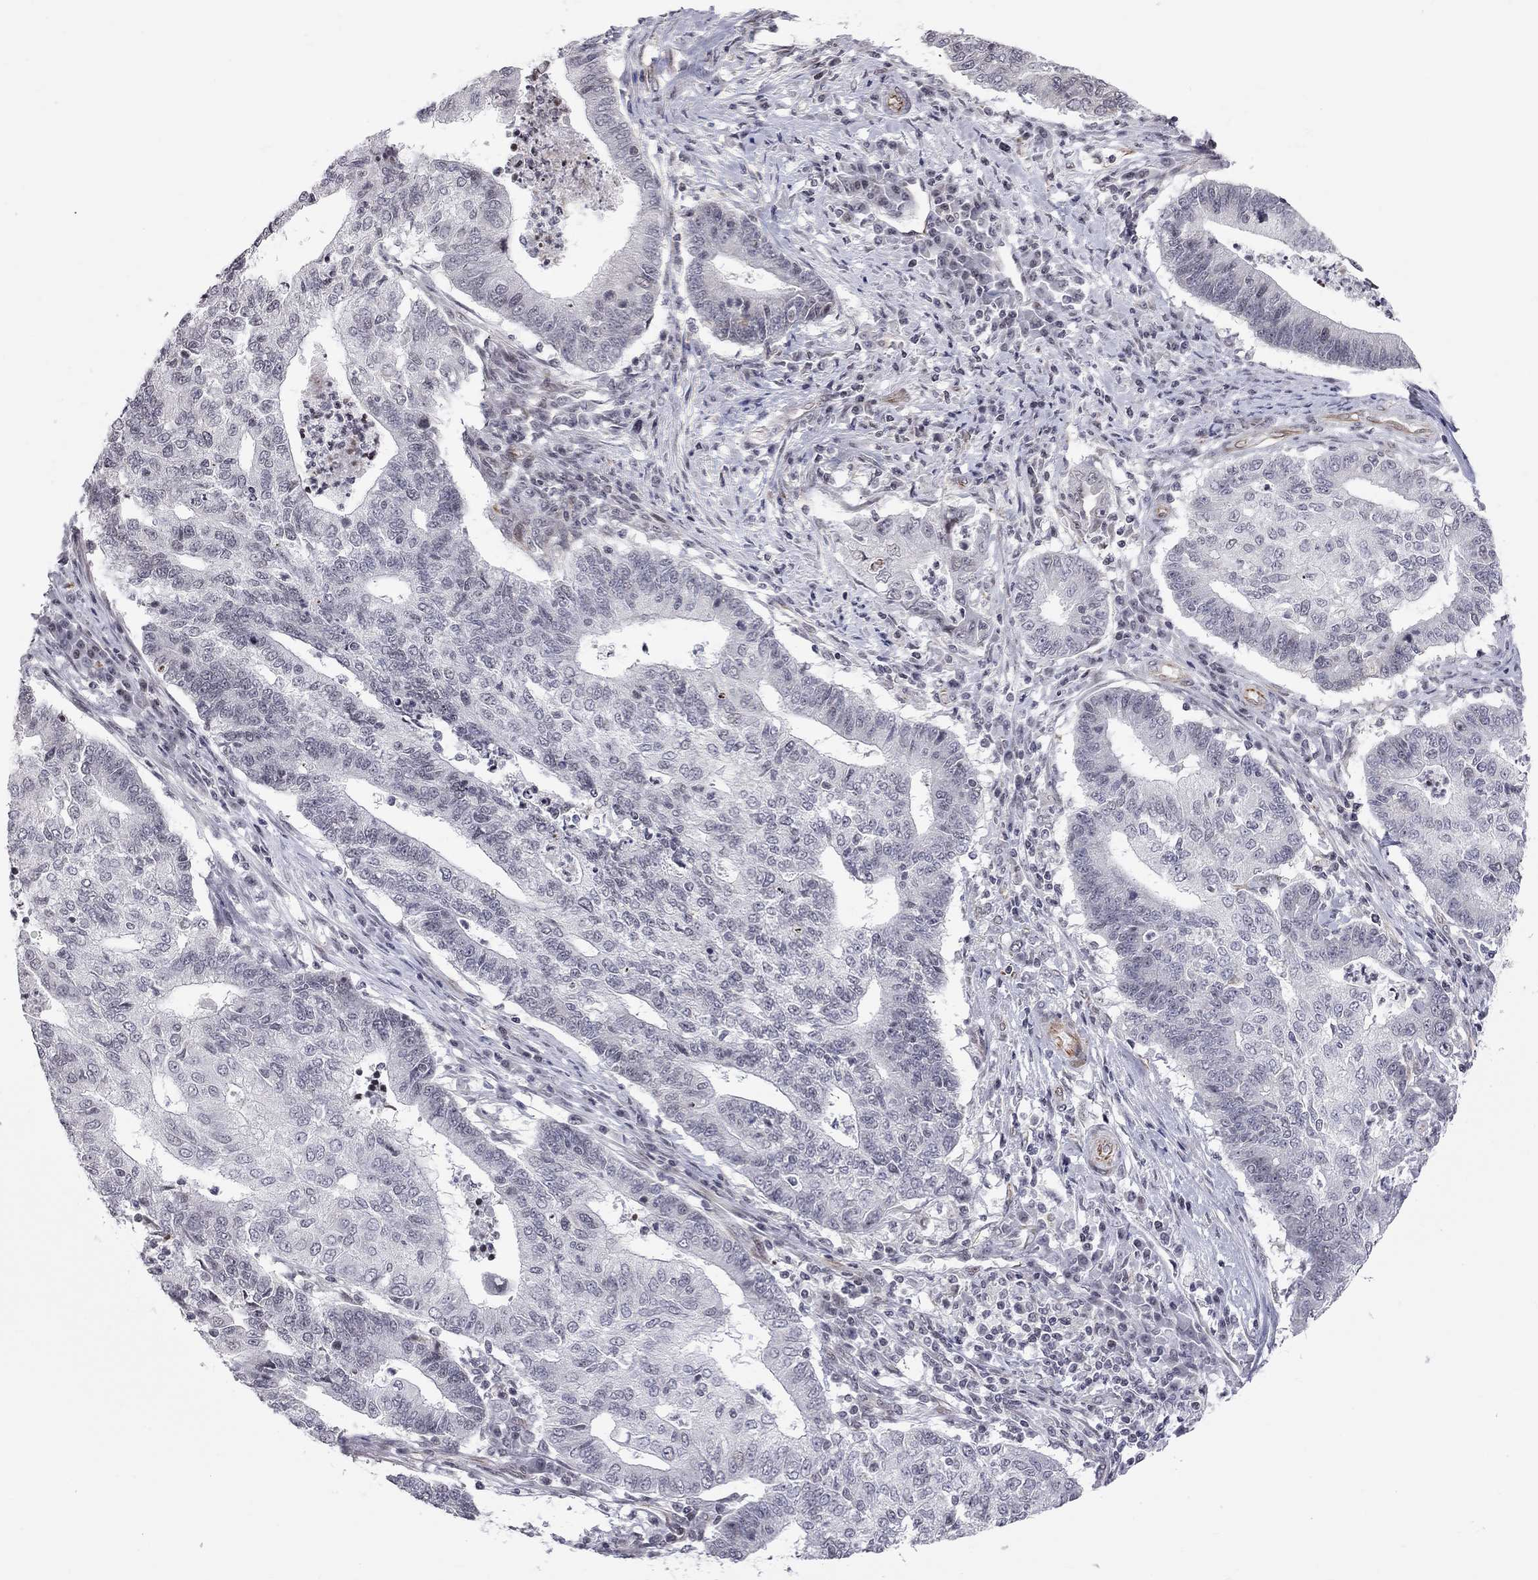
{"staining": {"intensity": "negative", "quantity": "none", "location": "none"}, "tissue": "endometrial cancer", "cell_type": "Tumor cells", "image_type": "cancer", "snomed": [{"axis": "morphology", "description": "Adenocarcinoma, NOS"}, {"axis": "topography", "description": "Uterus"}, {"axis": "topography", "description": "Endometrium"}], "caption": "High power microscopy histopathology image of an IHC photomicrograph of endometrial cancer (adenocarcinoma), revealing no significant expression in tumor cells.", "gene": "MTNR1B", "patient": {"sex": "female", "age": 54}}